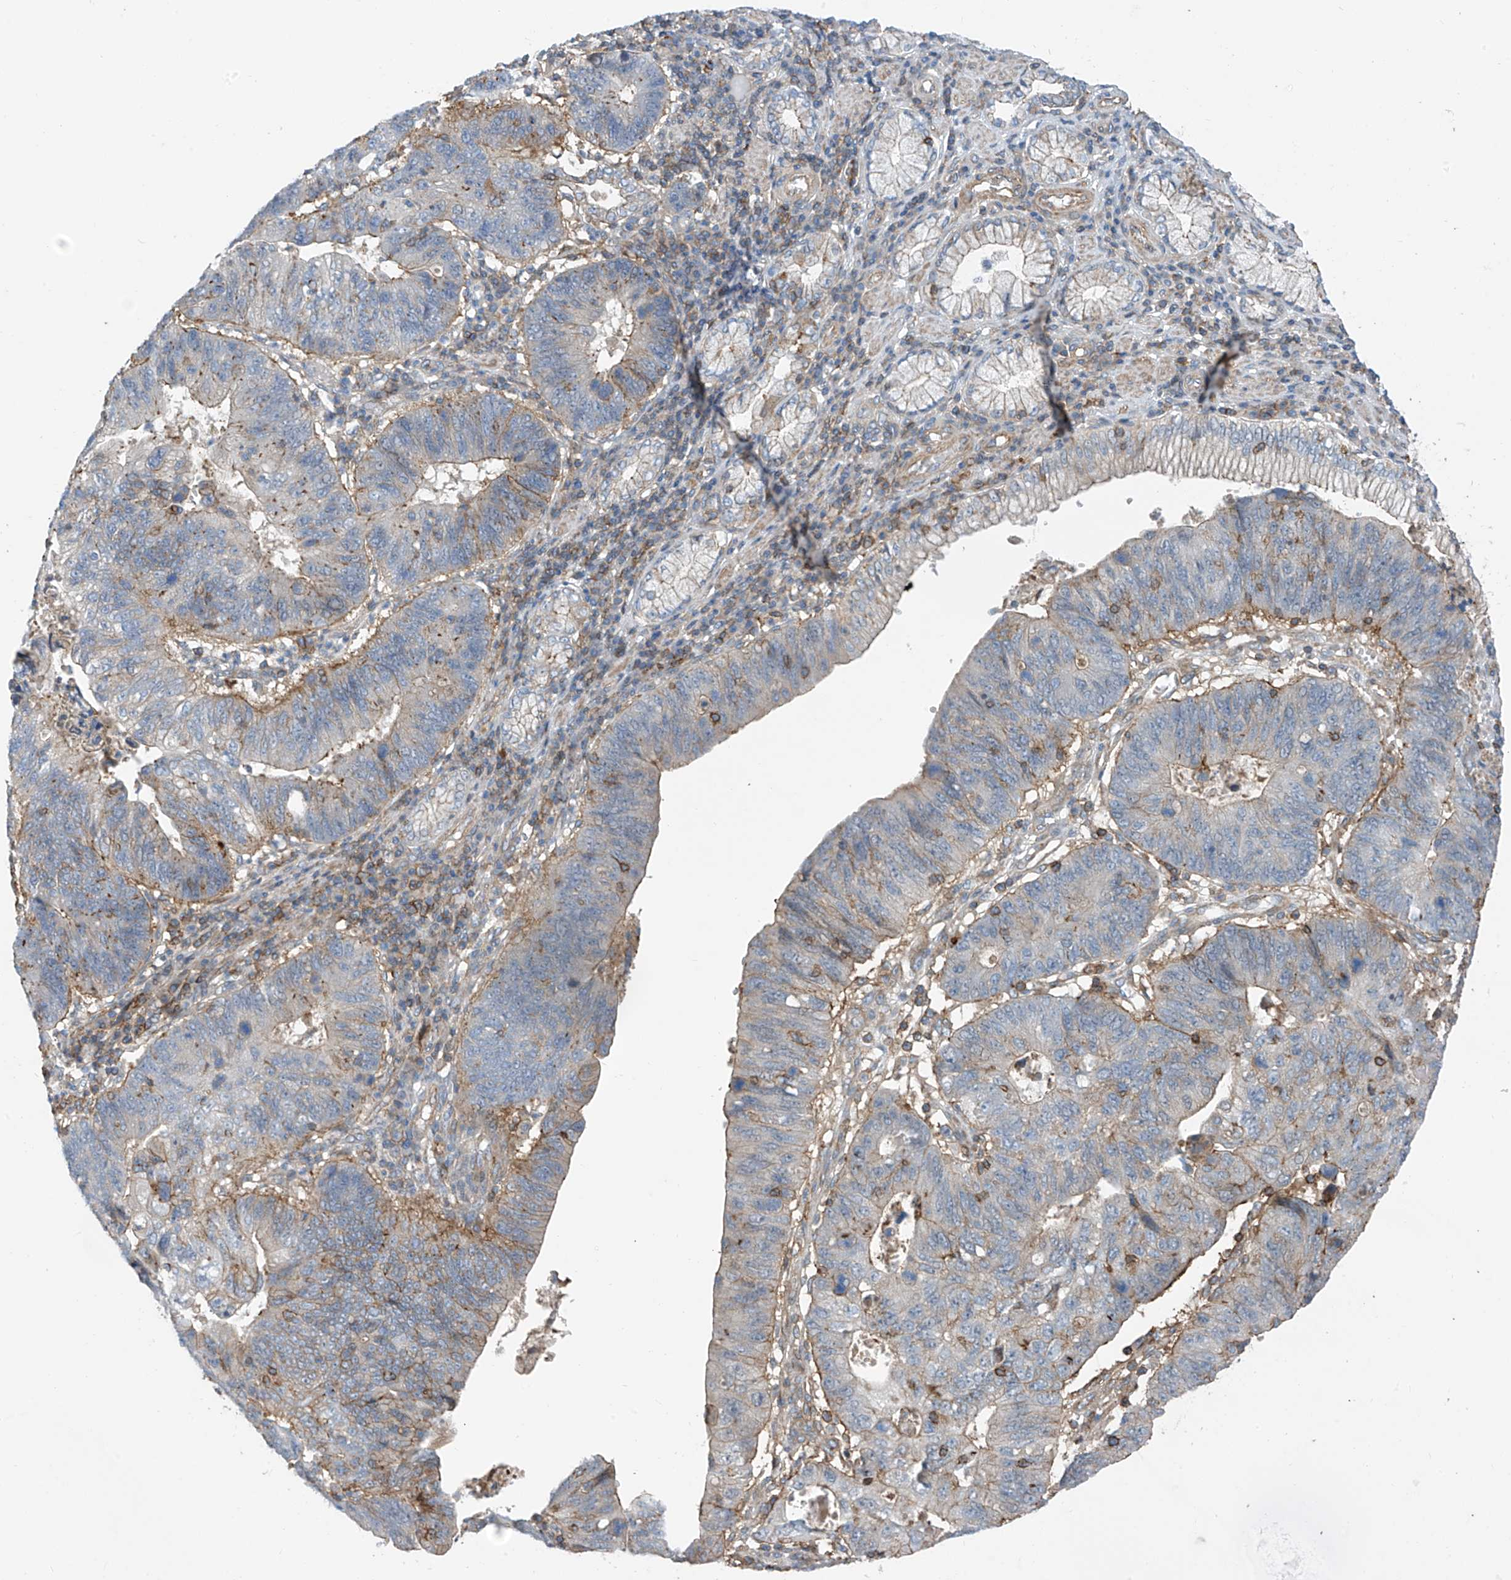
{"staining": {"intensity": "moderate", "quantity": "<25%", "location": "cytoplasmic/membranous"}, "tissue": "stomach cancer", "cell_type": "Tumor cells", "image_type": "cancer", "snomed": [{"axis": "morphology", "description": "Adenocarcinoma, NOS"}, {"axis": "topography", "description": "Stomach"}], "caption": "An image of human adenocarcinoma (stomach) stained for a protein demonstrates moderate cytoplasmic/membranous brown staining in tumor cells. (DAB IHC with brightfield microscopy, high magnification).", "gene": "SLC1A5", "patient": {"sex": "male", "age": 59}}